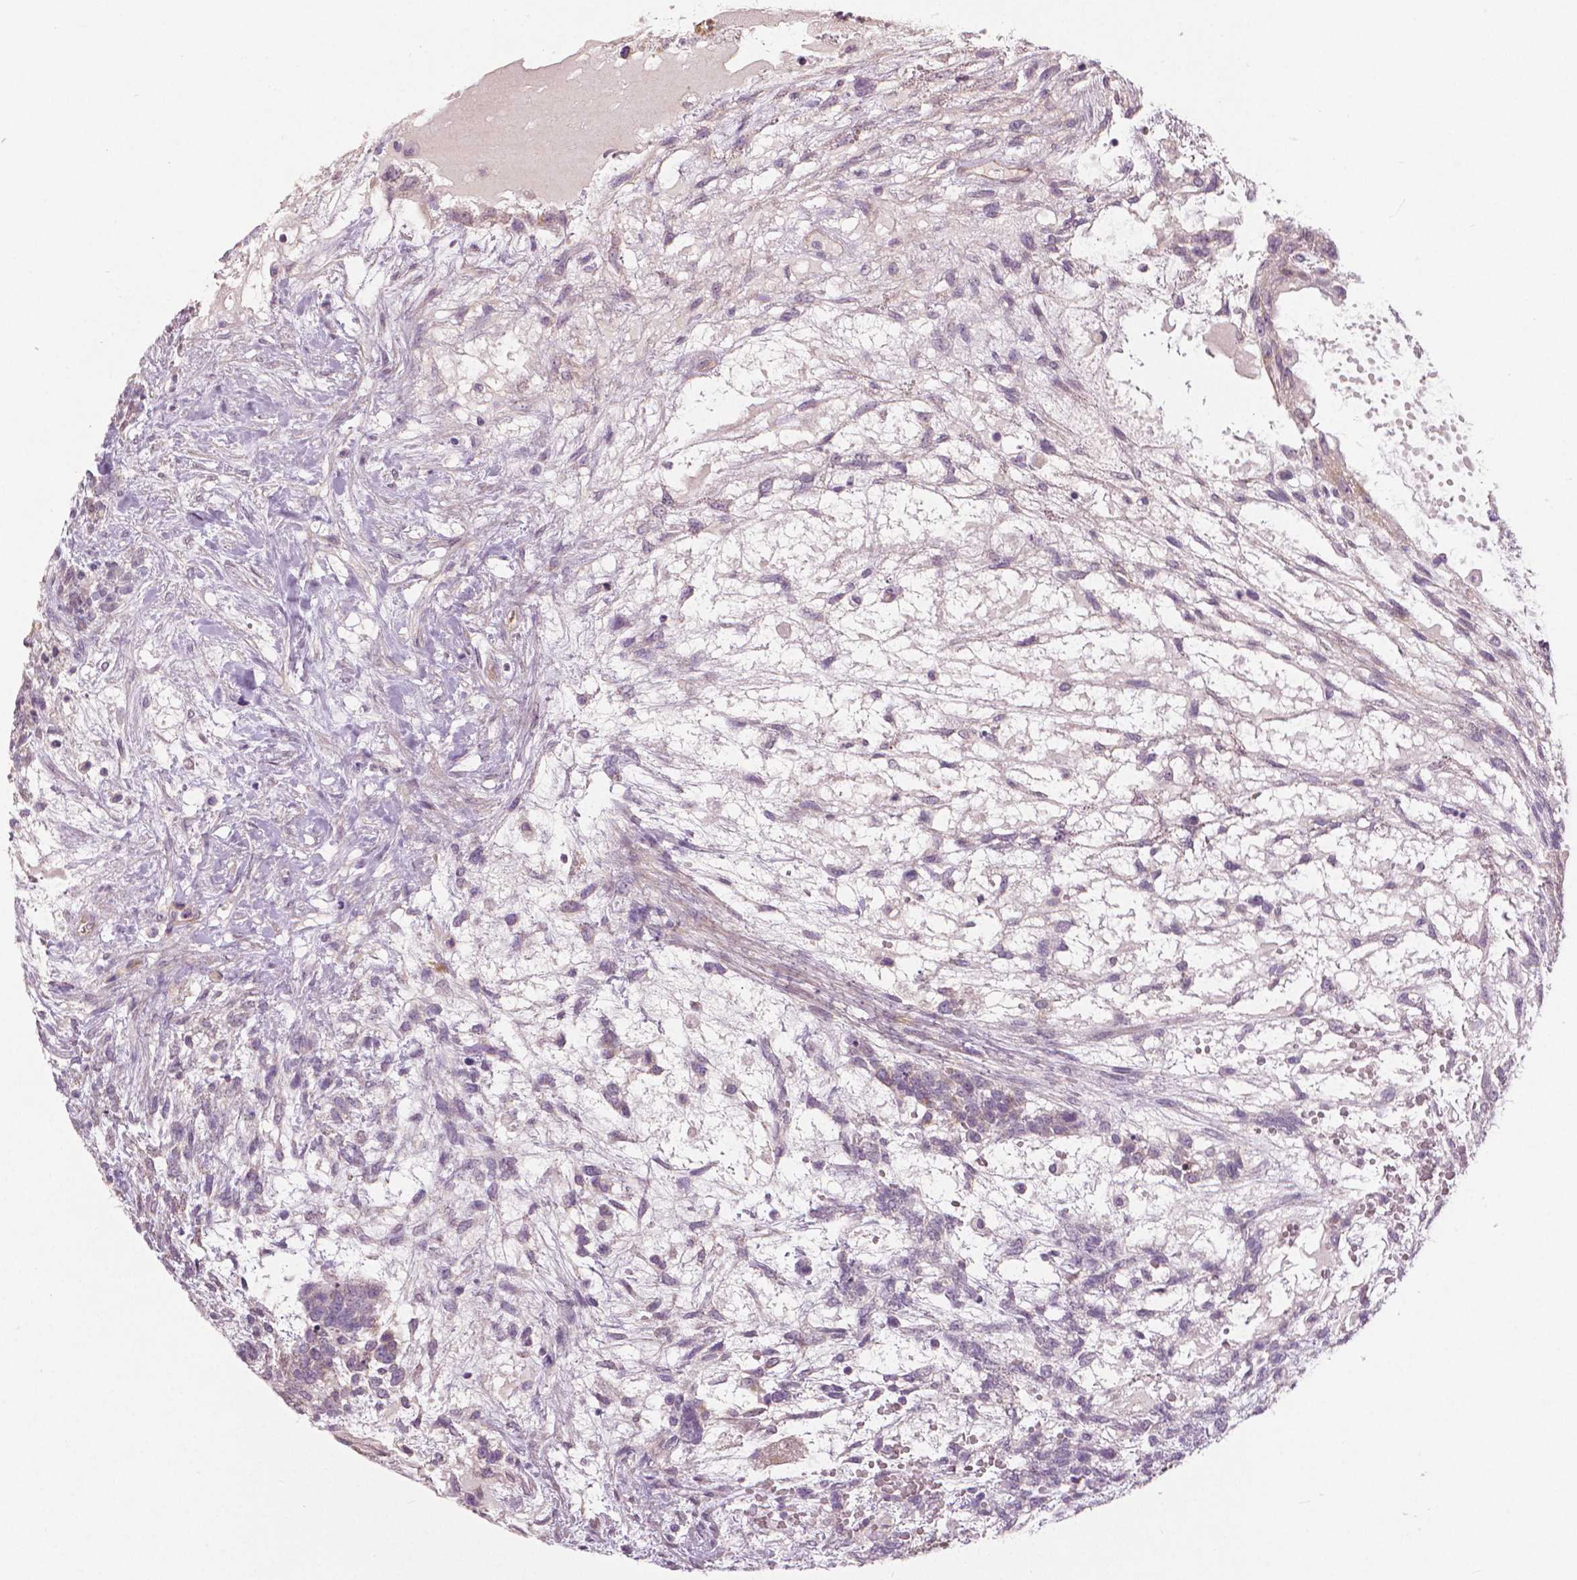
{"staining": {"intensity": "negative", "quantity": "none", "location": "none"}, "tissue": "testis cancer", "cell_type": "Tumor cells", "image_type": "cancer", "snomed": [{"axis": "morphology", "description": "Carcinoma, Embryonal, NOS"}, {"axis": "topography", "description": "Testis"}], "caption": "The photomicrograph displays no staining of tumor cells in testis cancer (embryonal carcinoma).", "gene": "FLT1", "patient": {"sex": "male", "age": 23}}